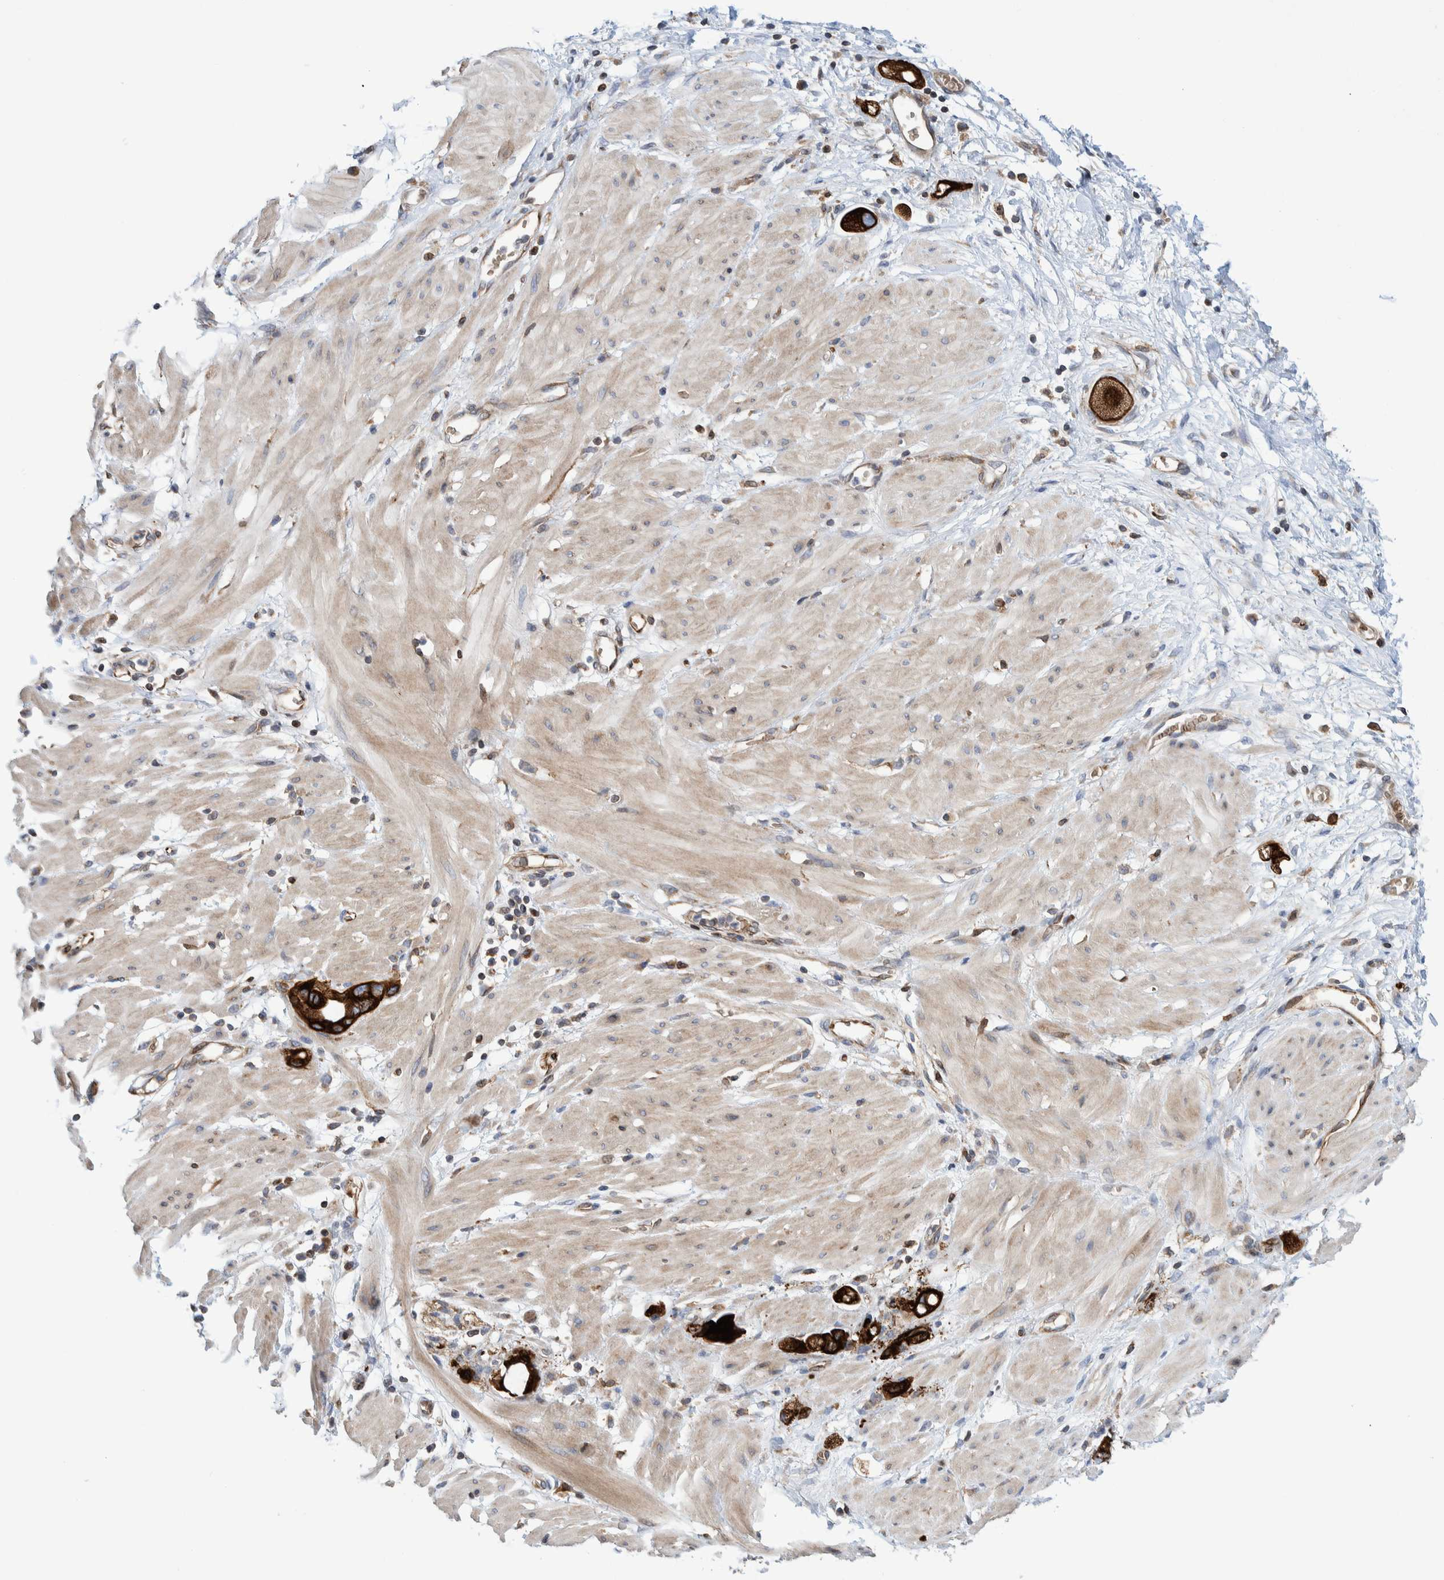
{"staining": {"intensity": "strong", "quantity": ">75%", "location": "cytoplasmic/membranous"}, "tissue": "stomach cancer", "cell_type": "Tumor cells", "image_type": "cancer", "snomed": [{"axis": "morphology", "description": "Adenocarcinoma, NOS"}, {"axis": "topography", "description": "Stomach"}, {"axis": "topography", "description": "Stomach, lower"}], "caption": "This photomicrograph displays immunohistochemistry (IHC) staining of human stomach cancer, with high strong cytoplasmic/membranous expression in about >75% of tumor cells.", "gene": "THEM6", "patient": {"sex": "female", "age": 48}}